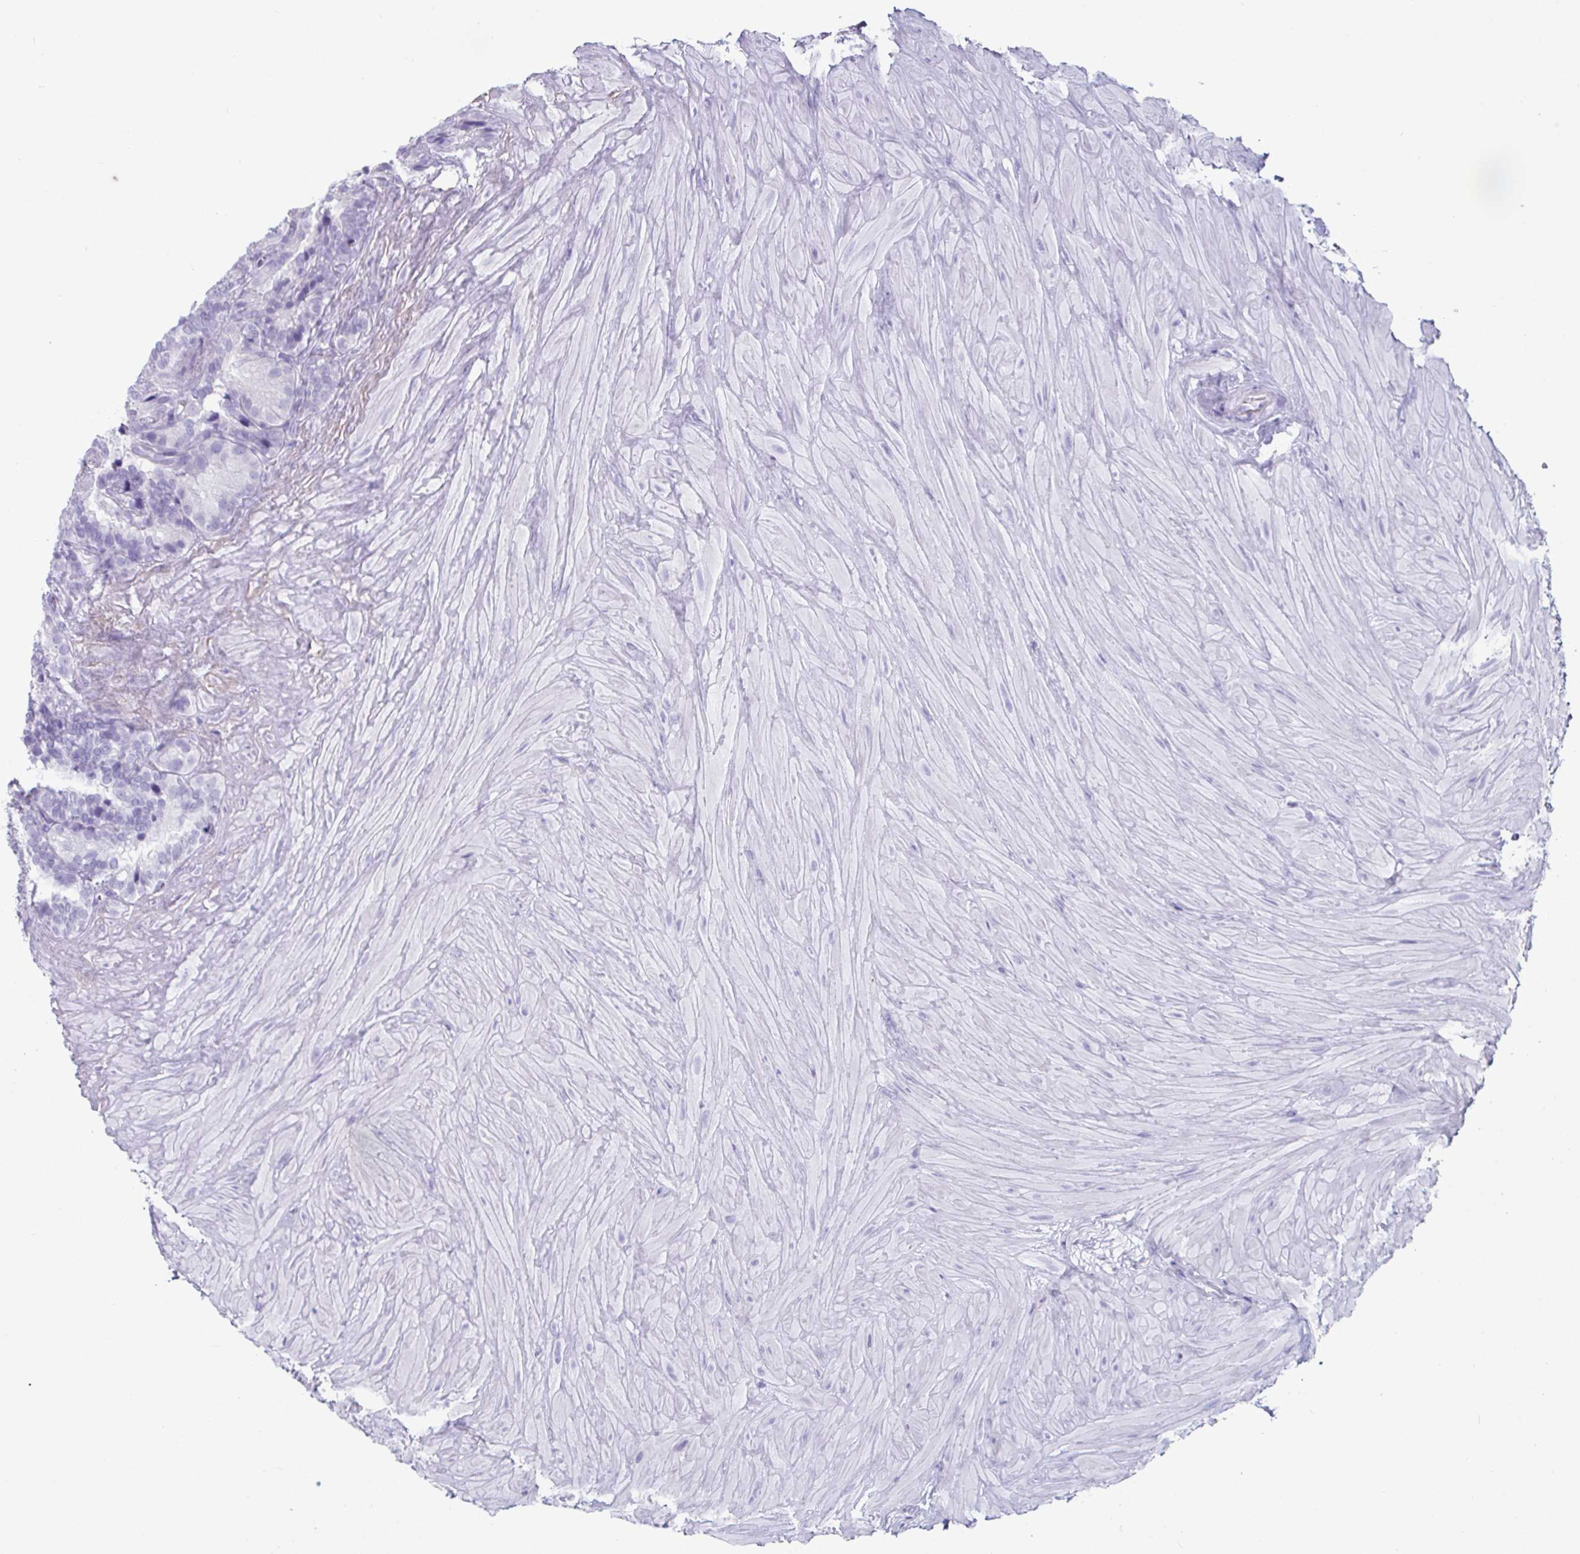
{"staining": {"intensity": "negative", "quantity": "none", "location": "none"}, "tissue": "seminal vesicle", "cell_type": "Glandular cells", "image_type": "normal", "snomed": [{"axis": "morphology", "description": "Normal tissue, NOS"}, {"axis": "topography", "description": "Seminal veicle"}], "caption": "Image shows no protein staining in glandular cells of normal seminal vesicle.", "gene": "CREG2", "patient": {"sex": "male", "age": 60}}